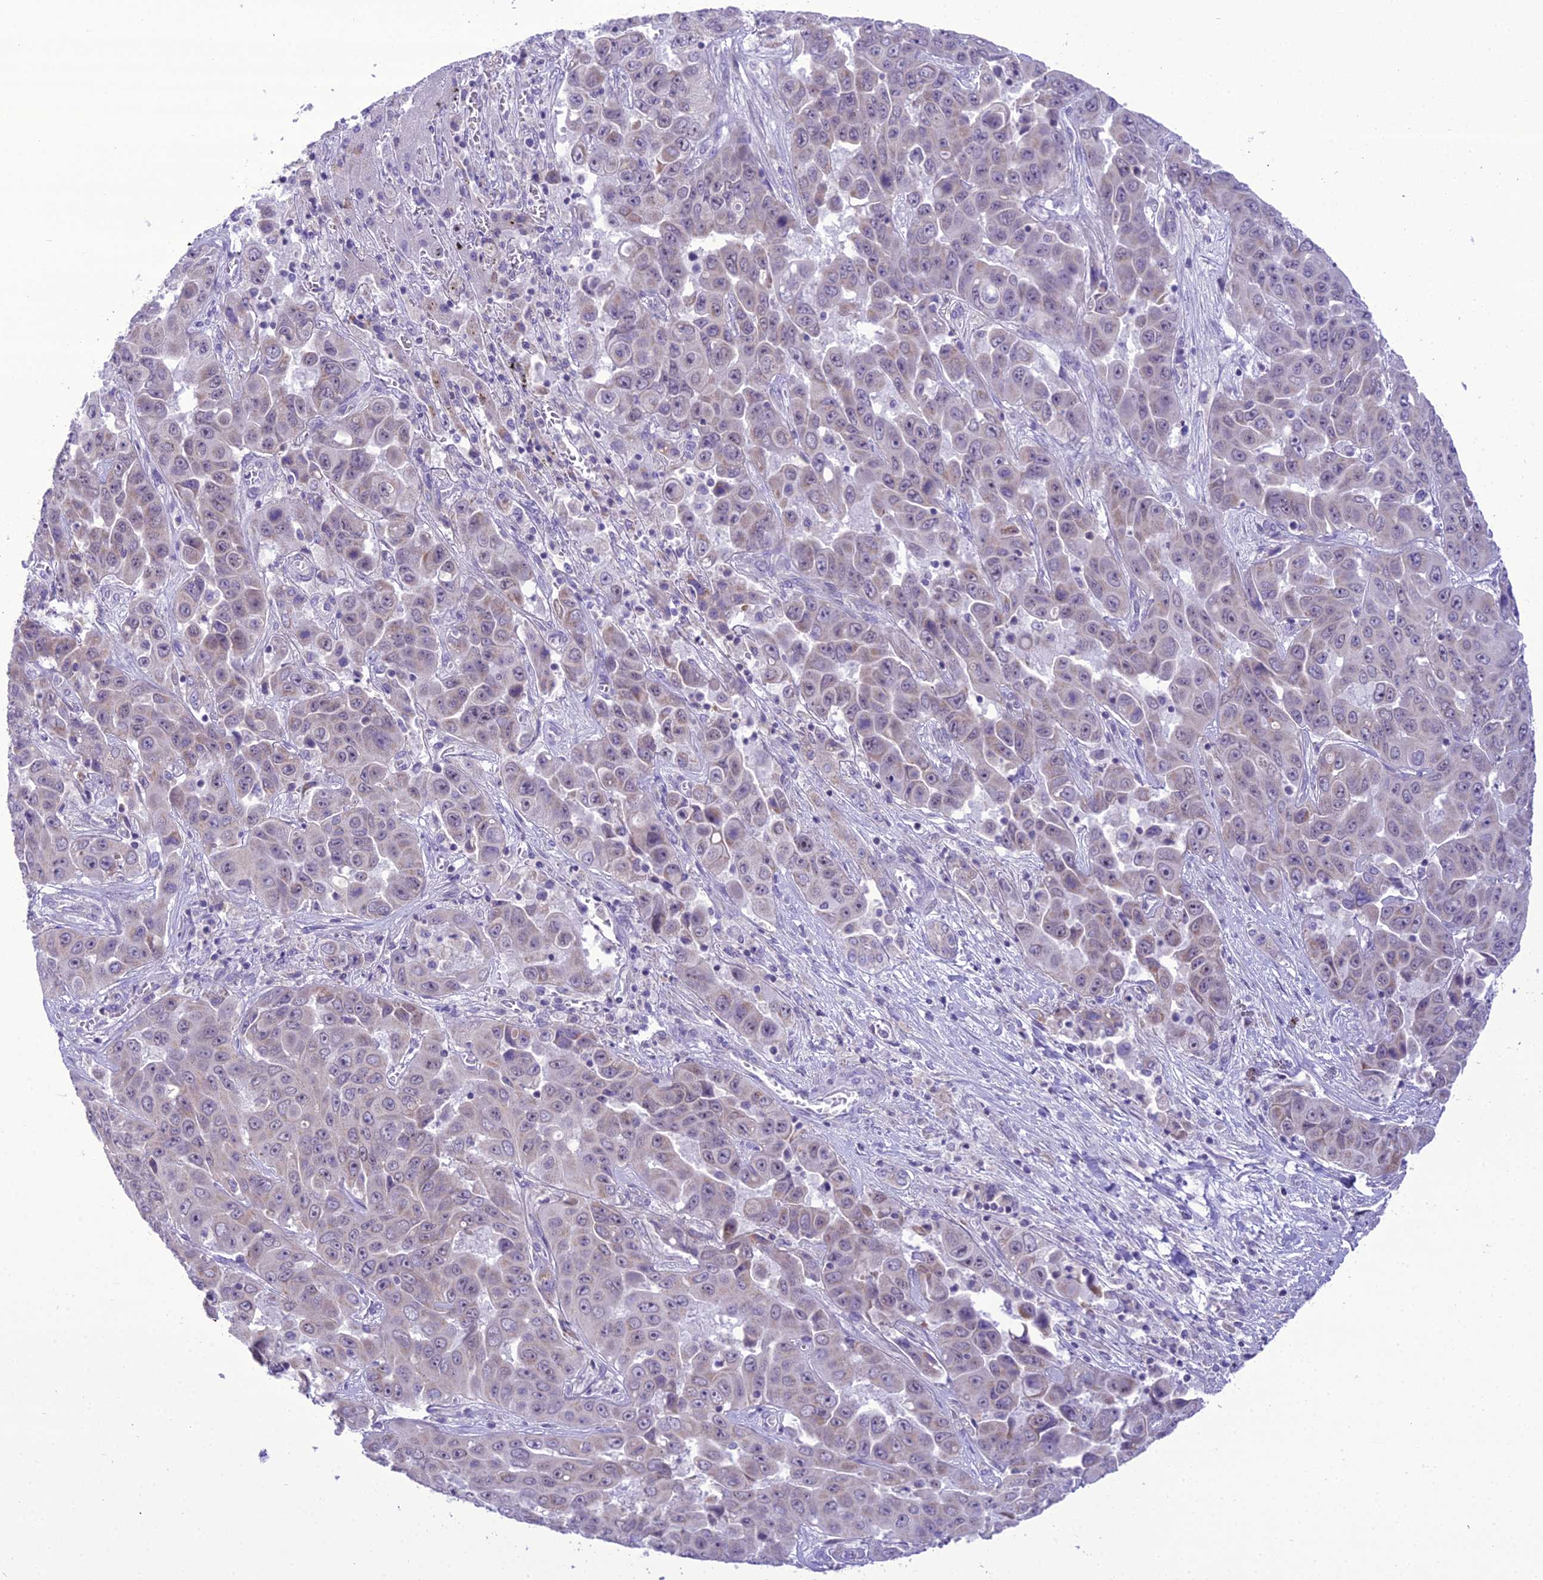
{"staining": {"intensity": "weak", "quantity": "25%-75%", "location": "cytoplasmic/membranous"}, "tissue": "liver cancer", "cell_type": "Tumor cells", "image_type": "cancer", "snomed": [{"axis": "morphology", "description": "Cholangiocarcinoma"}, {"axis": "topography", "description": "Liver"}], "caption": "This is an image of IHC staining of liver cholangiocarcinoma, which shows weak expression in the cytoplasmic/membranous of tumor cells.", "gene": "B9D2", "patient": {"sex": "female", "age": 52}}